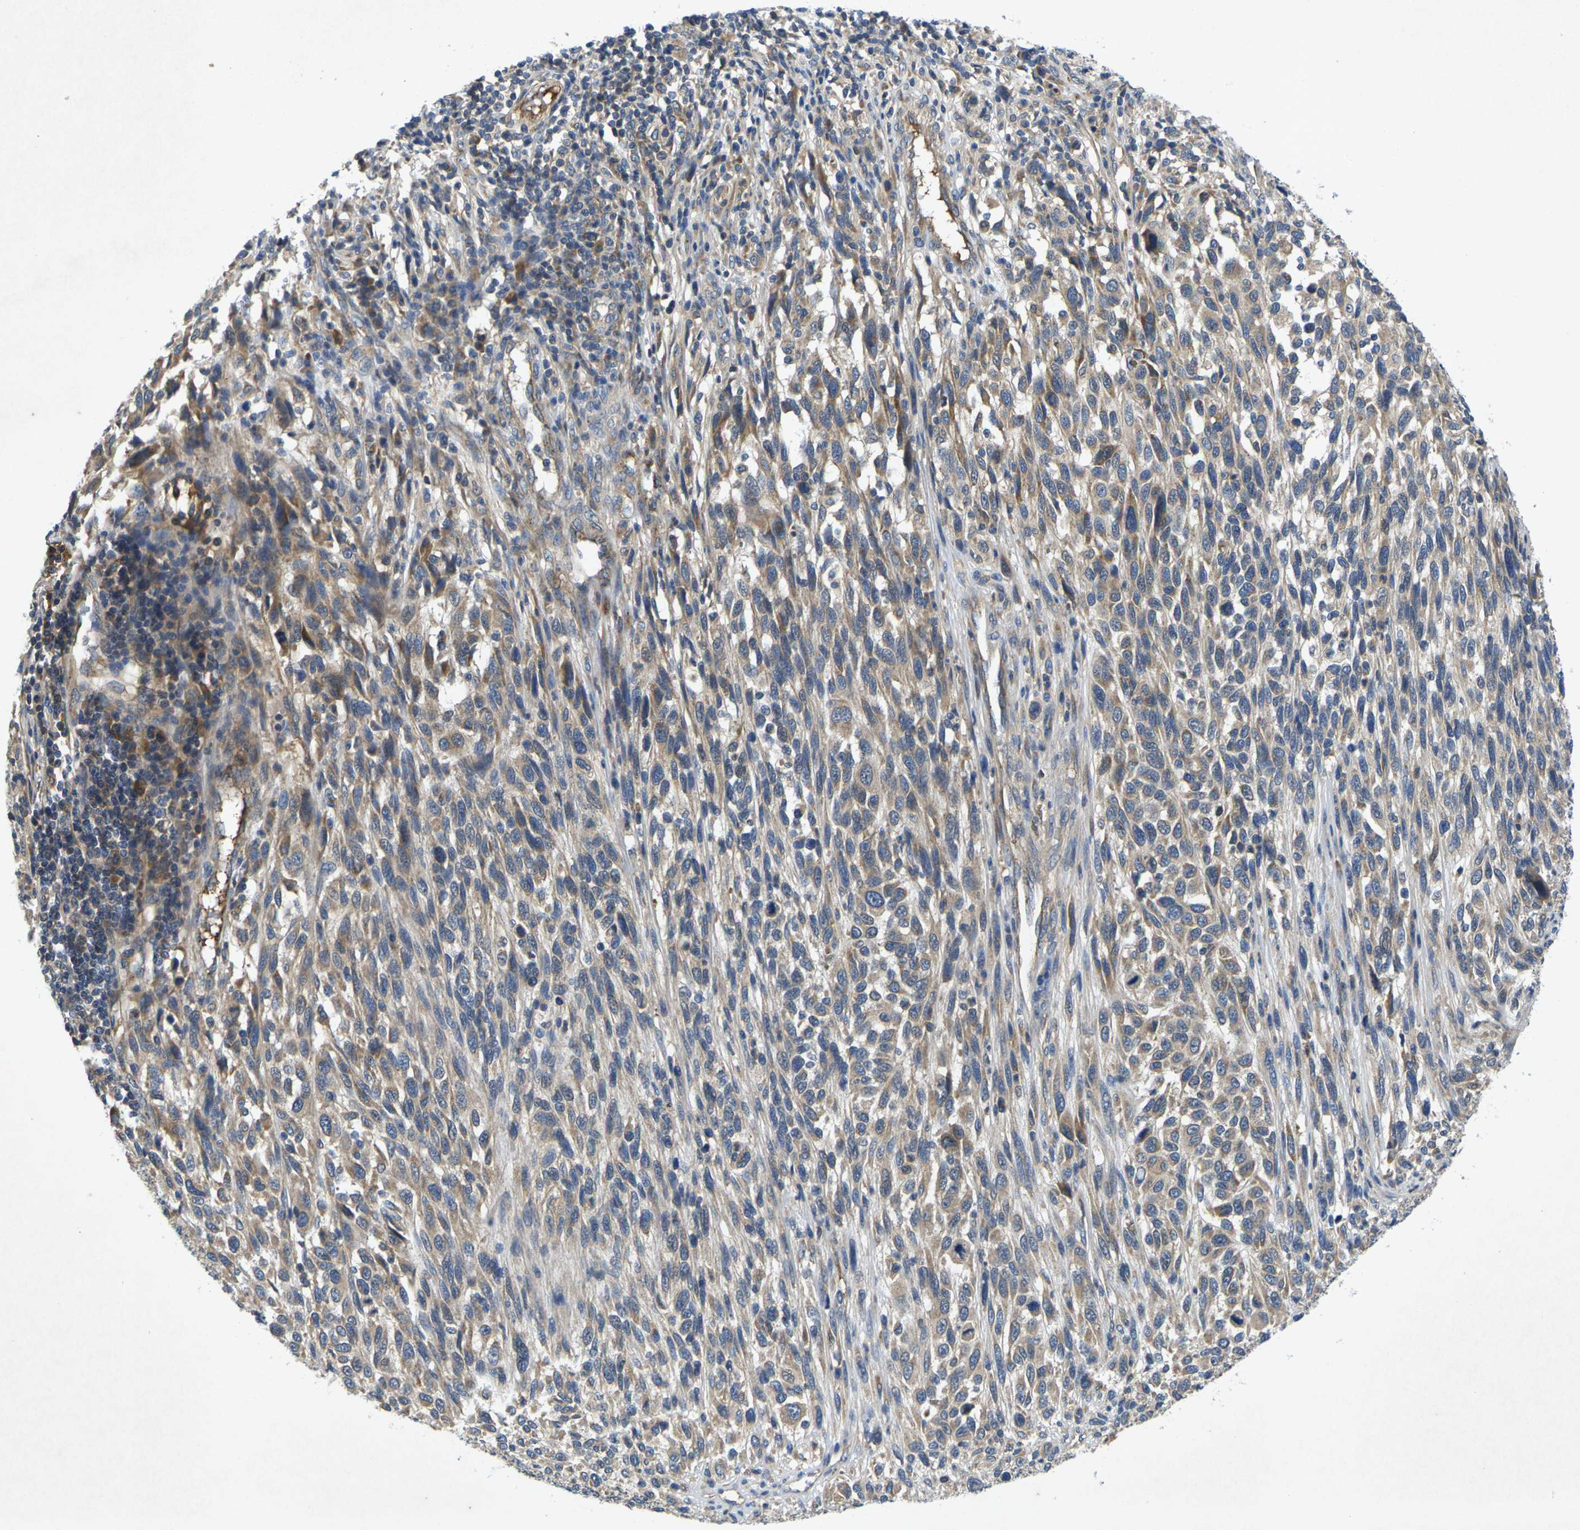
{"staining": {"intensity": "weak", "quantity": "25%-75%", "location": "cytoplasmic/membranous"}, "tissue": "melanoma", "cell_type": "Tumor cells", "image_type": "cancer", "snomed": [{"axis": "morphology", "description": "Malignant melanoma, Metastatic site"}, {"axis": "topography", "description": "Lymph node"}], "caption": "Immunohistochemistry (IHC) histopathology image of human malignant melanoma (metastatic site) stained for a protein (brown), which reveals low levels of weak cytoplasmic/membranous expression in about 25%-75% of tumor cells.", "gene": "KIF1B", "patient": {"sex": "male", "age": 61}}